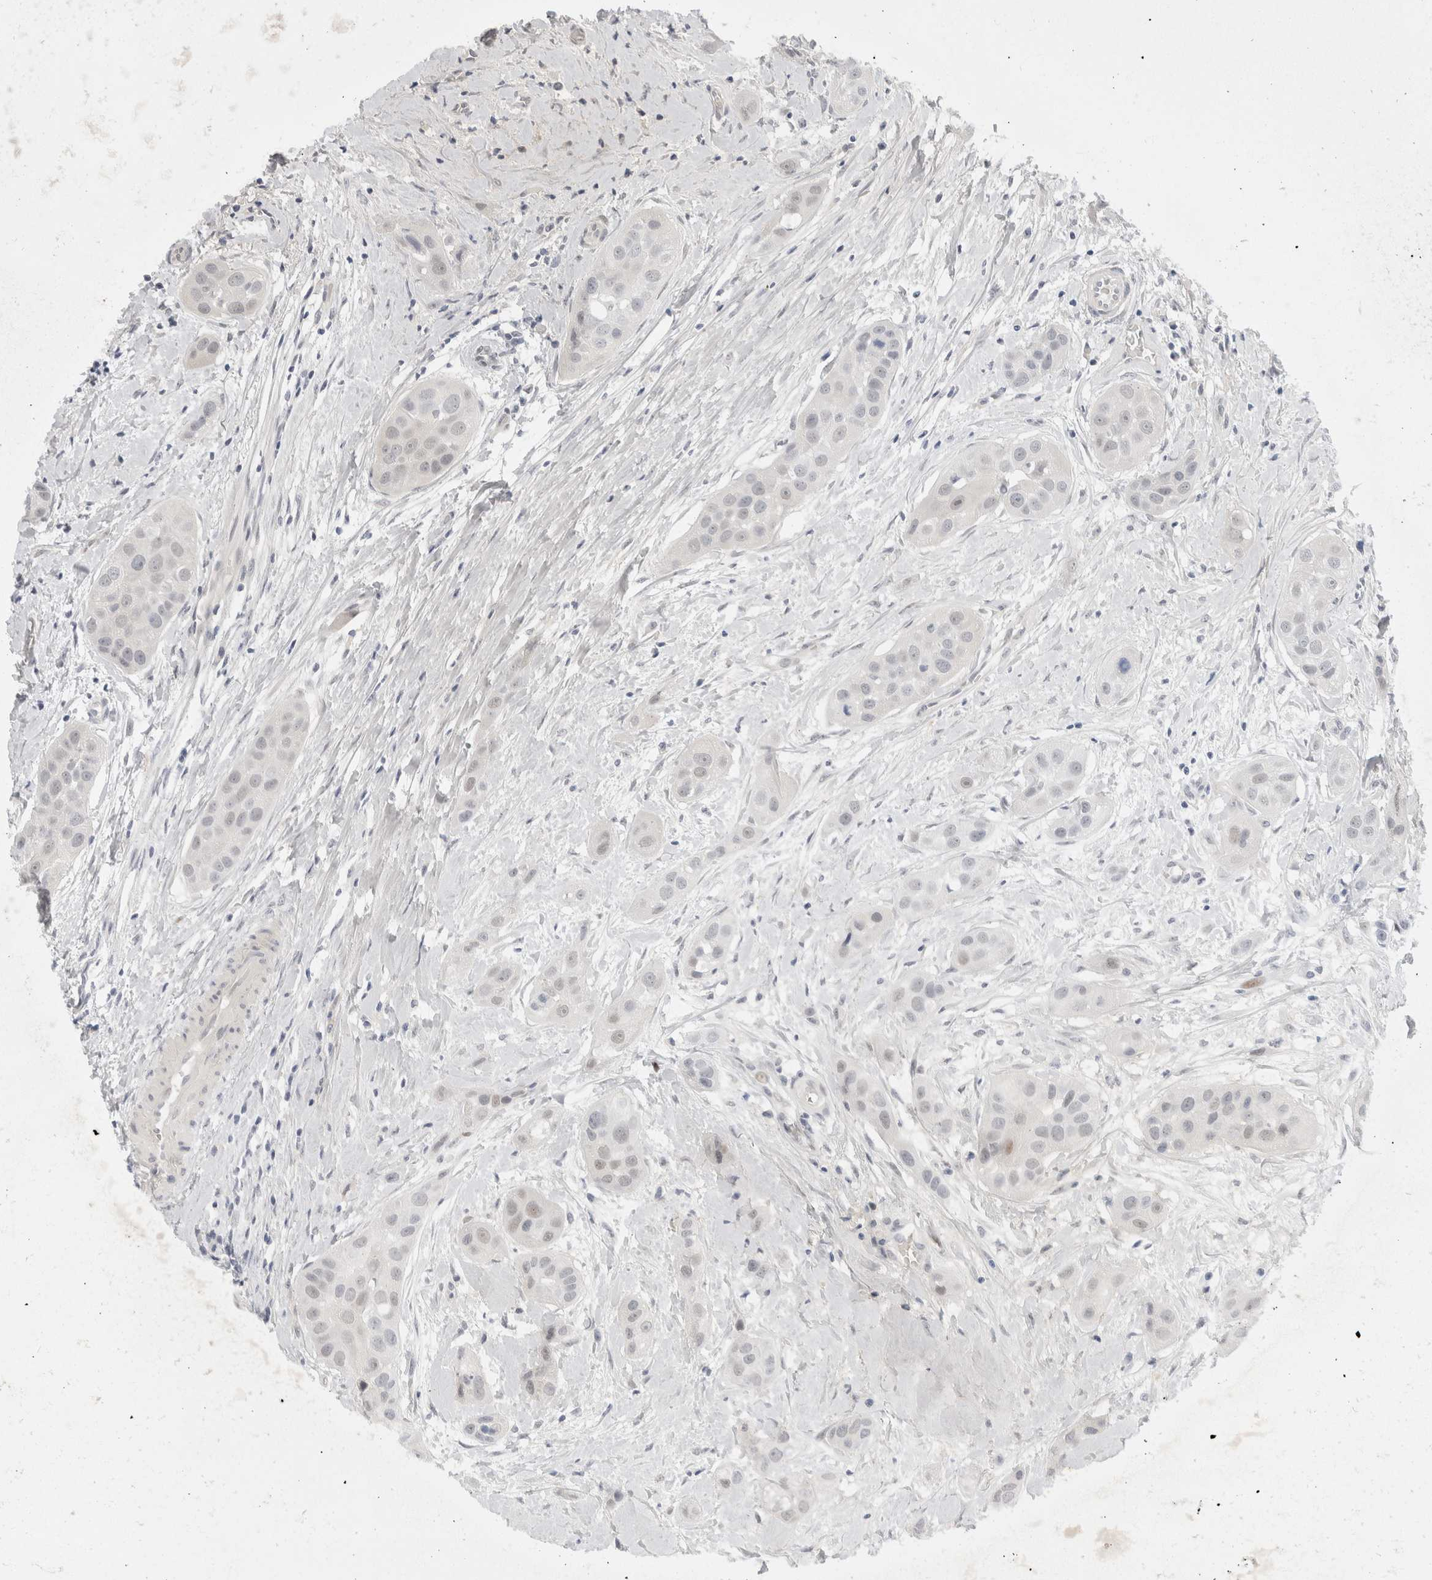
{"staining": {"intensity": "negative", "quantity": "none", "location": "none"}, "tissue": "head and neck cancer", "cell_type": "Tumor cells", "image_type": "cancer", "snomed": [{"axis": "morphology", "description": "Normal tissue, NOS"}, {"axis": "morphology", "description": "Squamous cell carcinoma, NOS"}, {"axis": "topography", "description": "Skeletal muscle"}, {"axis": "topography", "description": "Head-Neck"}], "caption": "Squamous cell carcinoma (head and neck) stained for a protein using immunohistochemistry (IHC) shows no positivity tumor cells.", "gene": "TOM1L2", "patient": {"sex": "male", "age": 51}}